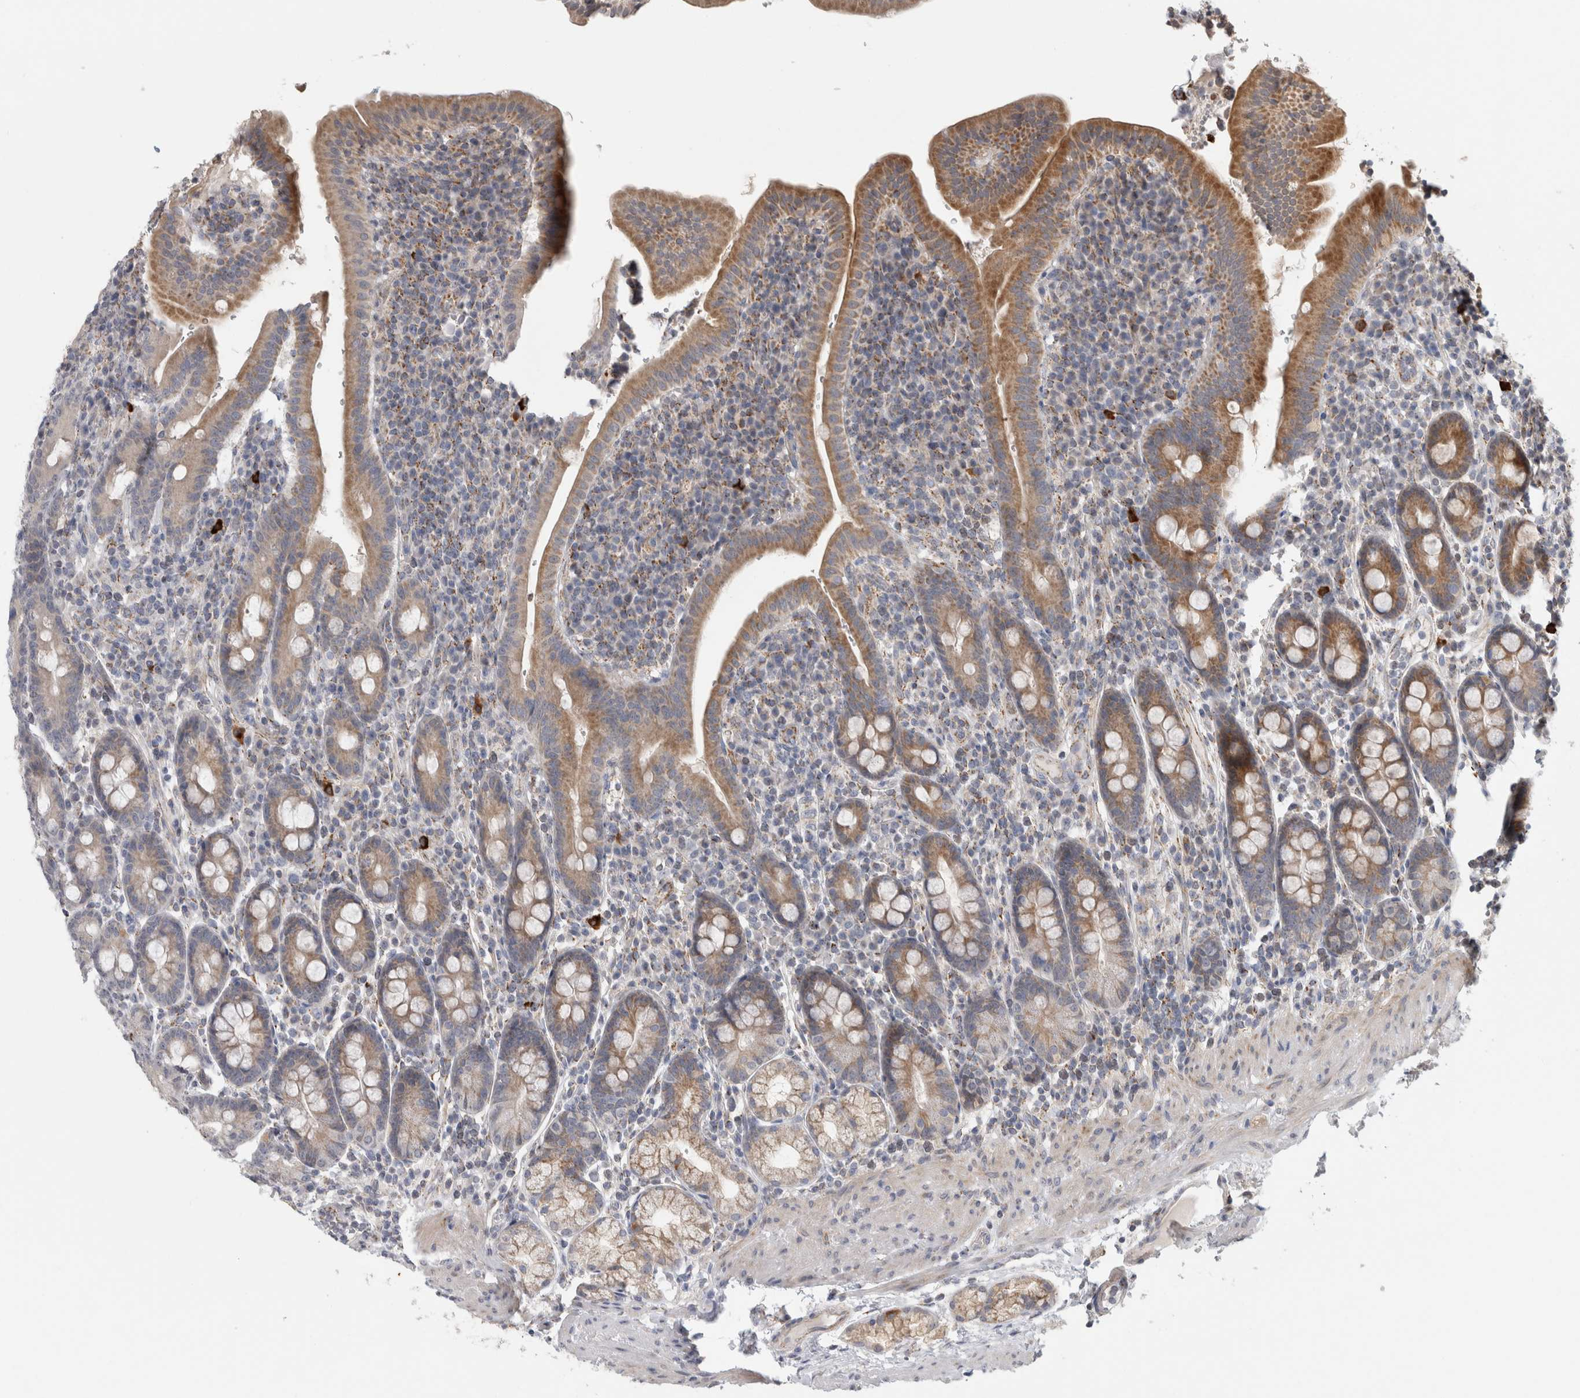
{"staining": {"intensity": "moderate", "quantity": ">75%", "location": "cytoplasmic/membranous"}, "tissue": "duodenum", "cell_type": "Glandular cells", "image_type": "normal", "snomed": [{"axis": "morphology", "description": "Normal tissue, NOS"}, {"axis": "morphology", "description": "Adenocarcinoma, NOS"}, {"axis": "topography", "description": "Pancreas"}, {"axis": "topography", "description": "Duodenum"}], "caption": "Duodenum stained with IHC reveals moderate cytoplasmic/membranous staining in about >75% of glandular cells. The protein of interest is stained brown, and the nuclei are stained in blue (DAB (3,3'-diaminobenzidine) IHC with brightfield microscopy, high magnification).", "gene": "RAB18", "patient": {"sex": "male", "age": 50}}